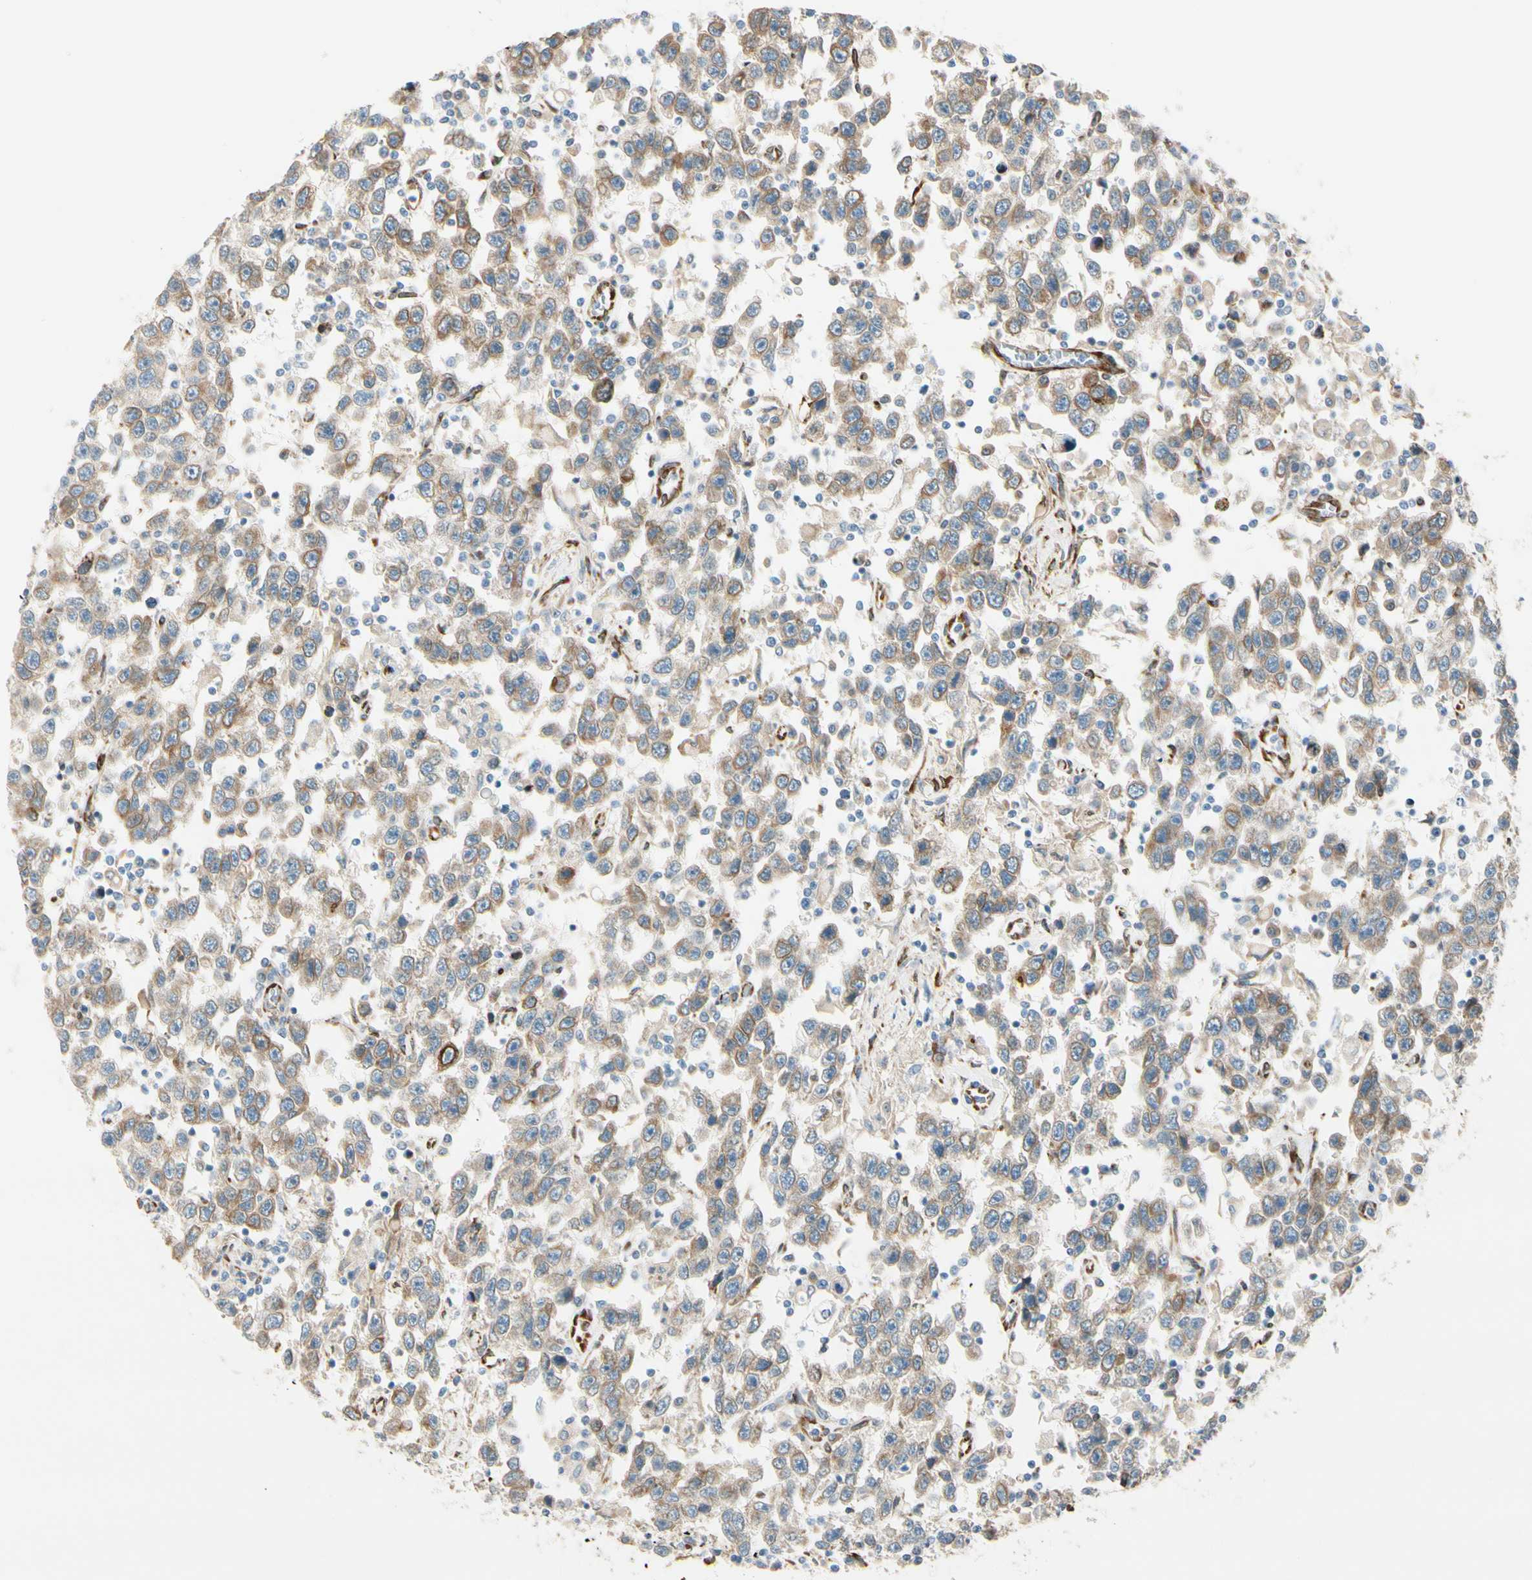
{"staining": {"intensity": "weak", "quantity": ">75%", "location": "cytoplasmic/membranous"}, "tissue": "testis cancer", "cell_type": "Tumor cells", "image_type": "cancer", "snomed": [{"axis": "morphology", "description": "Seminoma, NOS"}, {"axis": "topography", "description": "Testis"}], "caption": "Testis cancer (seminoma) was stained to show a protein in brown. There is low levels of weak cytoplasmic/membranous expression in about >75% of tumor cells.", "gene": "FKBP7", "patient": {"sex": "male", "age": 41}}